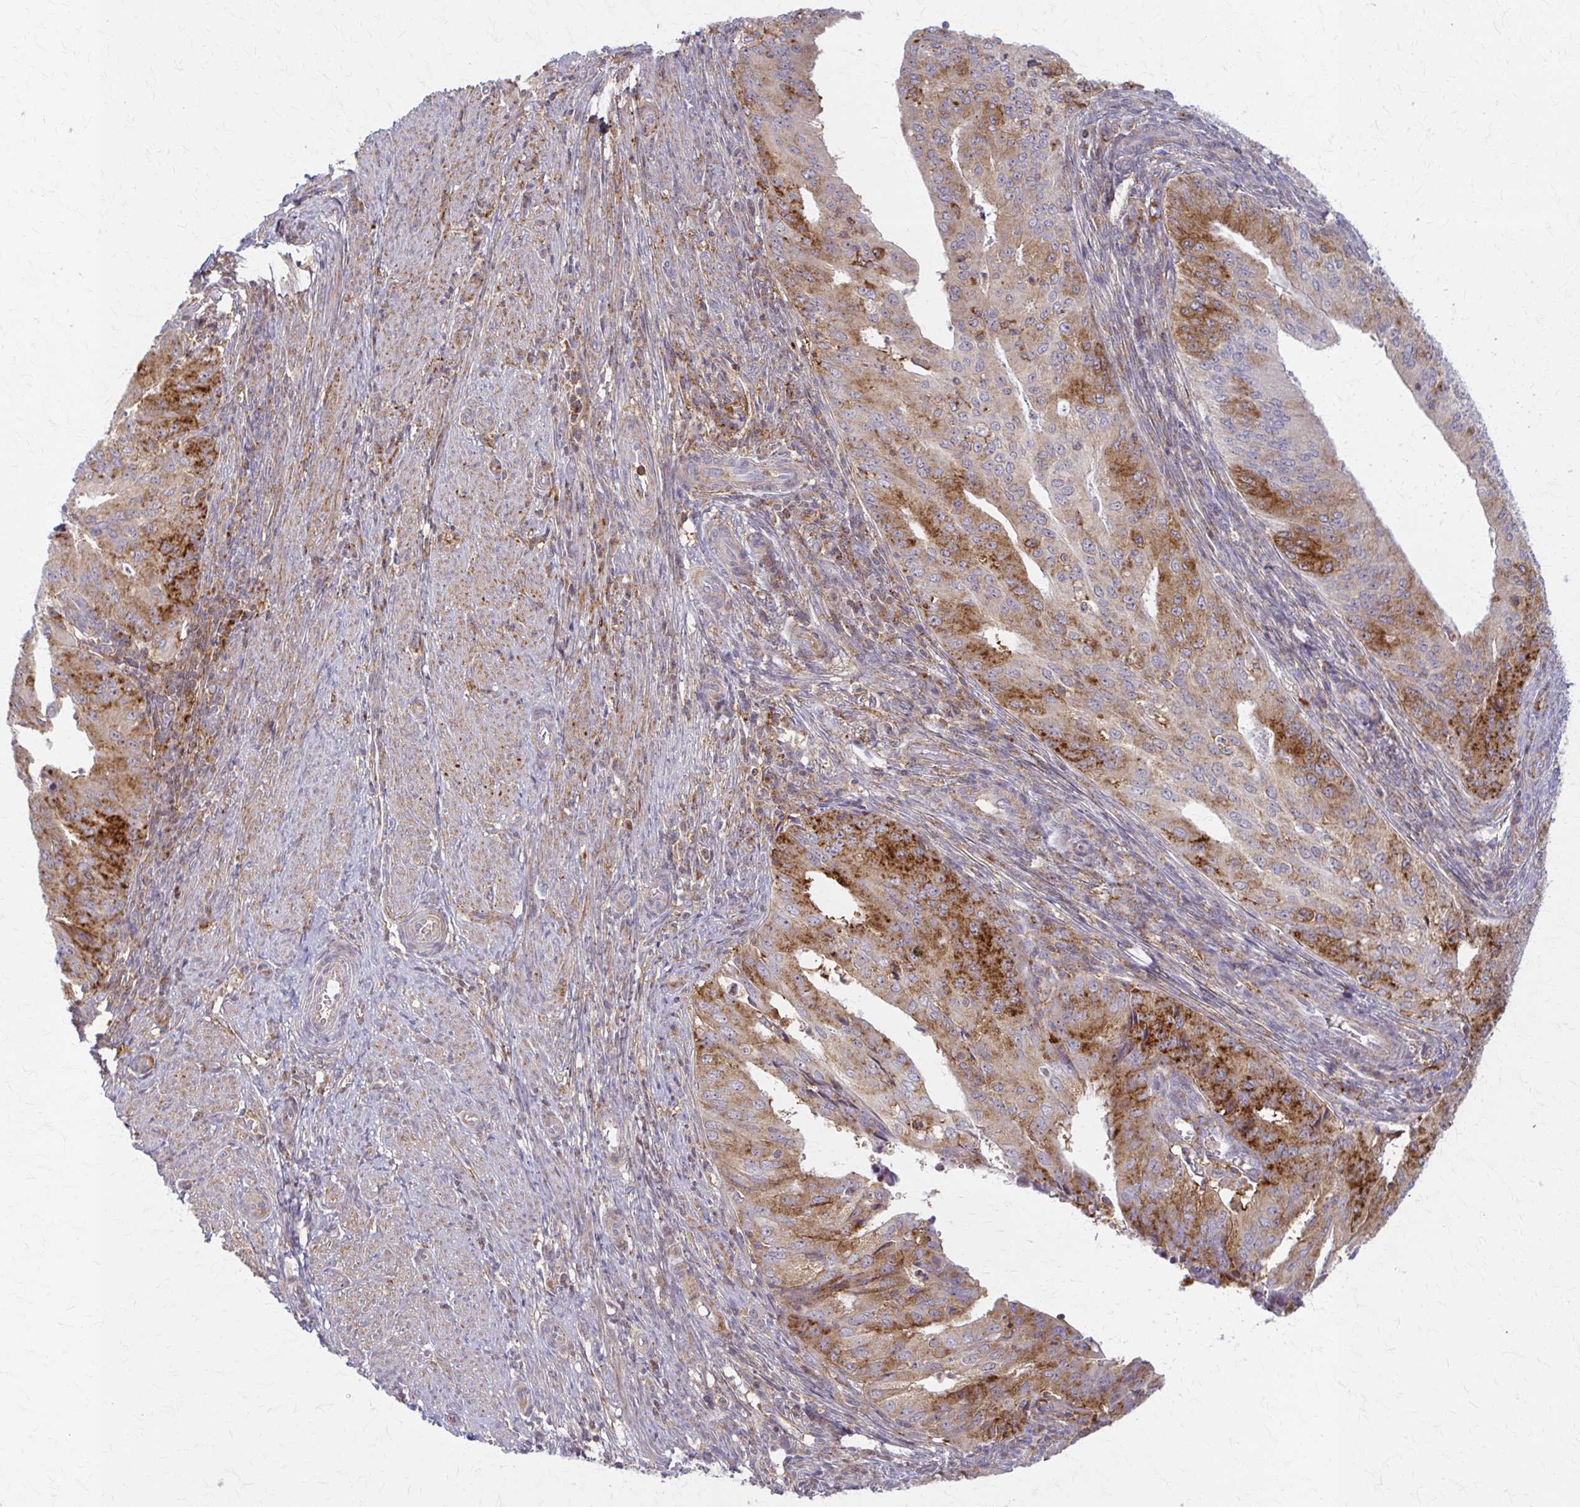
{"staining": {"intensity": "strong", "quantity": "25%-75%", "location": "cytoplasmic/membranous"}, "tissue": "endometrial cancer", "cell_type": "Tumor cells", "image_type": "cancer", "snomed": [{"axis": "morphology", "description": "Adenocarcinoma, NOS"}, {"axis": "topography", "description": "Endometrium"}], "caption": "This micrograph shows immunohistochemistry staining of endometrial cancer (adenocarcinoma), with high strong cytoplasmic/membranous expression in about 25%-75% of tumor cells.", "gene": "ARHGAP35", "patient": {"sex": "female", "age": 50}}